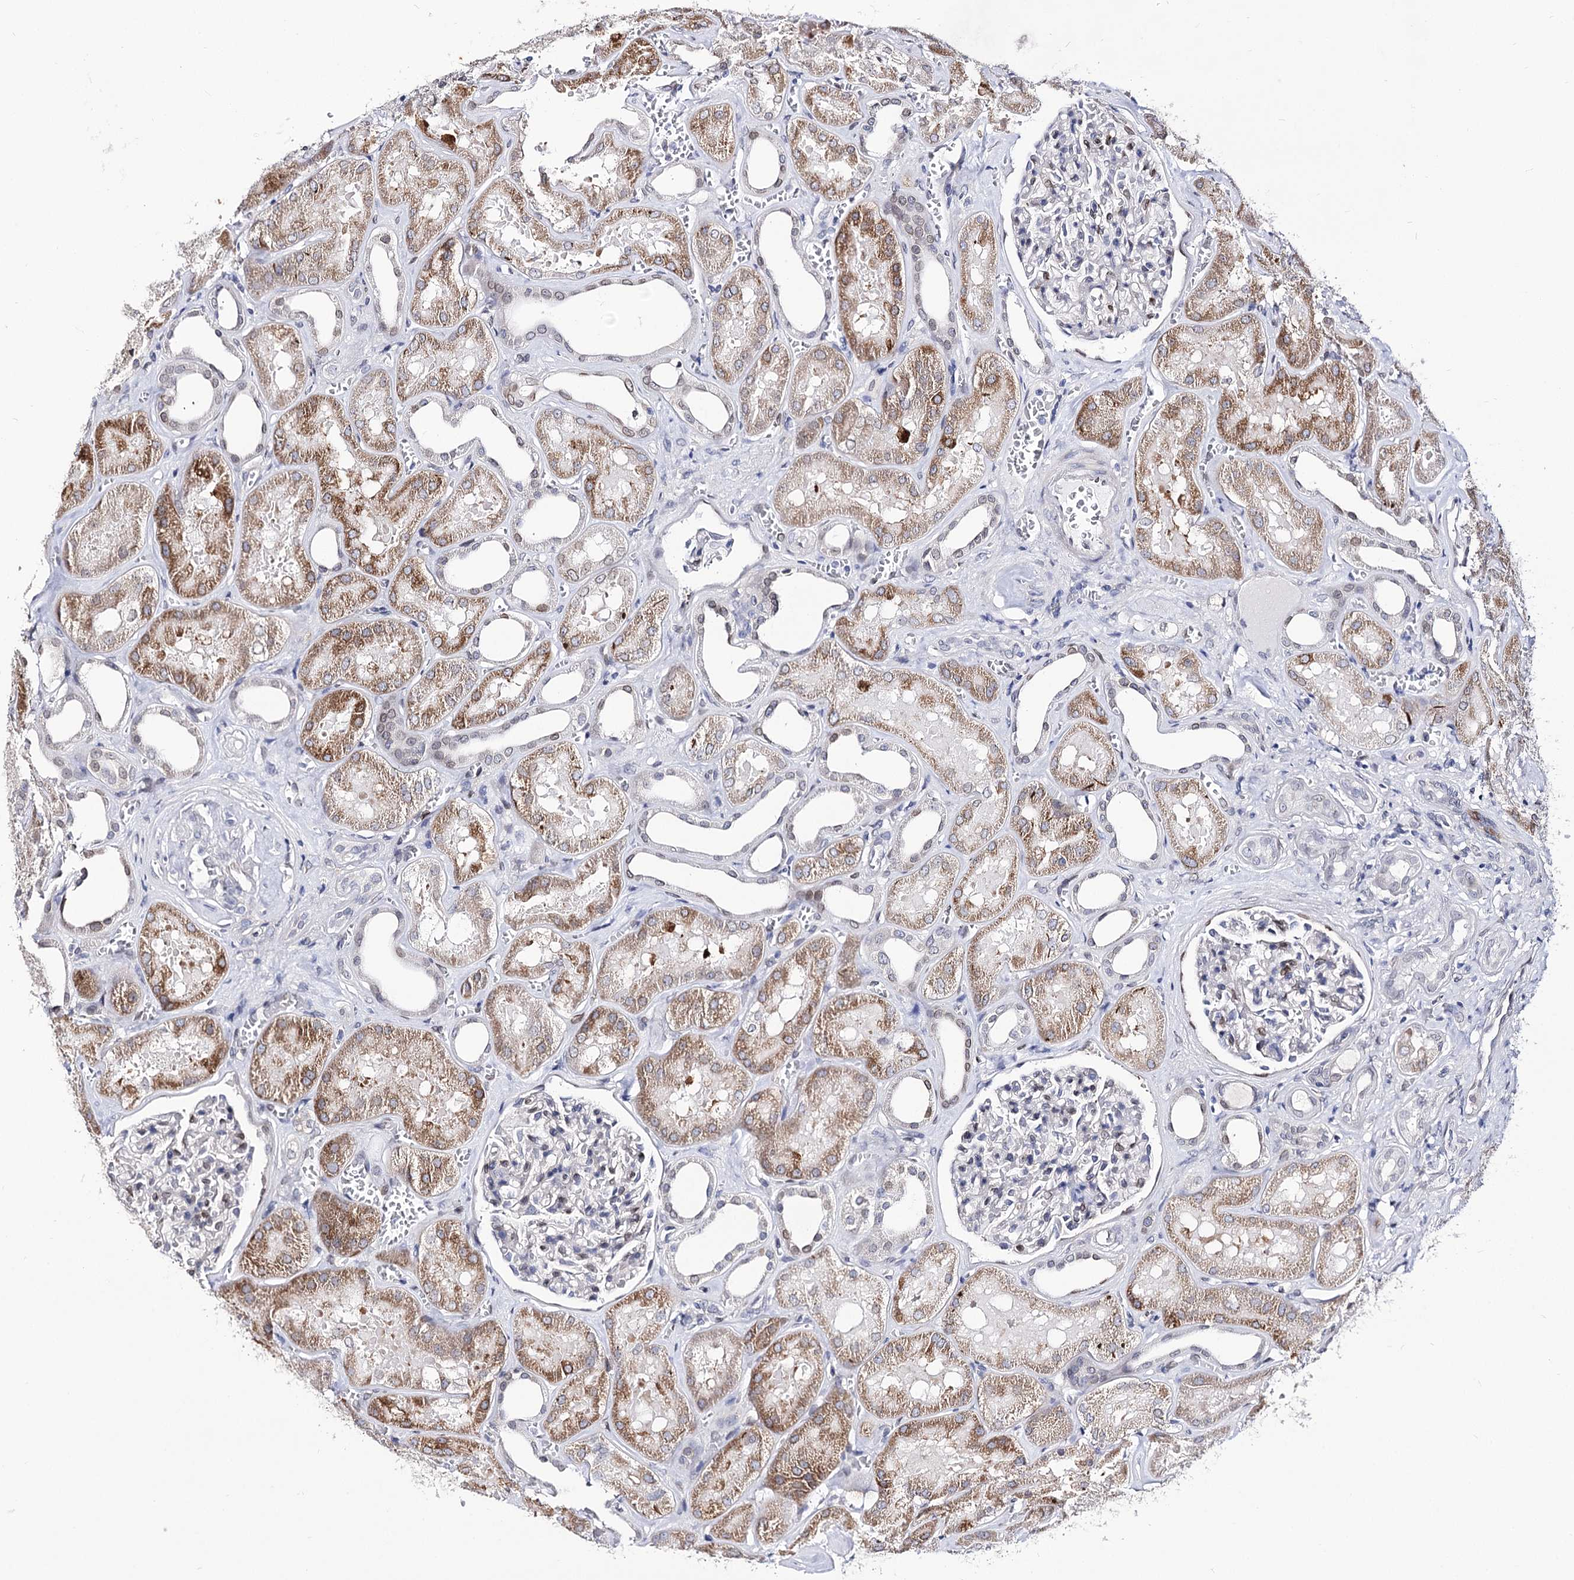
{"staining": {"intensity": "negative", "quantity": "none", "location": "none"}, "tissue": "kidney", "cell_type": "Cells in glomeruli", "image_type": "normal", "snomed": [{"axis": "morphology", "description": "Normal tissue, NOS"}, {"axis": "morphology", "description": "Adenocarcinoma, NOS"}, {"axis": "topography", "description": "Kidney"}], "caption": "High power microscopy photomicrograph of an immunohistochemistry (IHC) photomicrograph of unremarkable kidney, revealing no significant positivity in cells in glomeruli.", "gene": "TMEM201", "patient": {"sex": "female", "age": 68}}